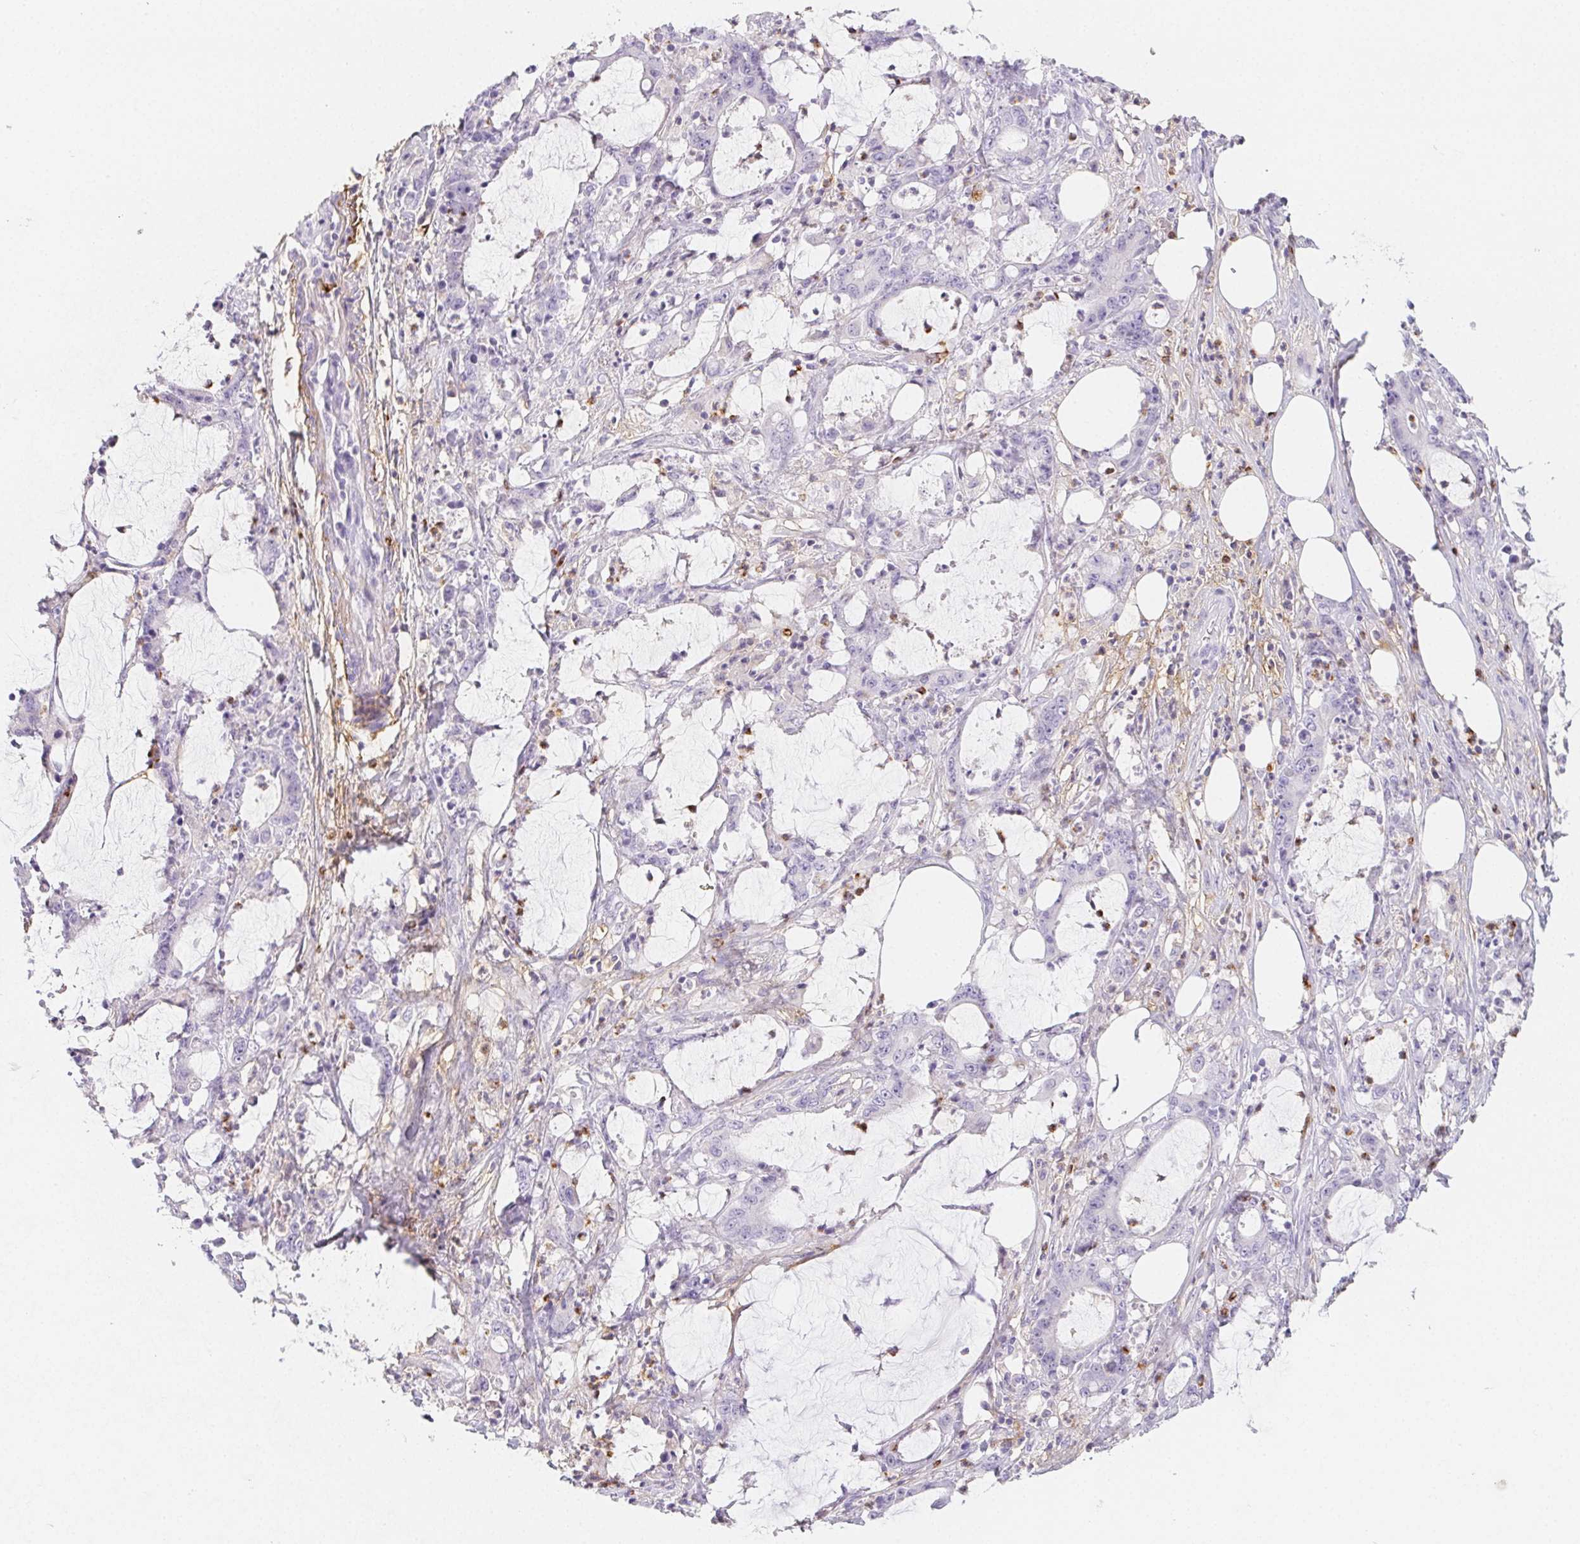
{"staining": {"intensity": "negative", "quantity": "none", "location": "none"}, "tissue": "stomach cancer", "cell_type": "Tumor cells", "image_type": "cancer", "snomed": [{"axis": "morphology", "description": "Adenocarcinoma, NOS"}, {"axis": "topography", "description": "Stomach, upper"}], "caption": "DAB (3,3'-diaminobenzidine) immunohistochemical staining of human adenocarcinoma (stomach) shows no significant positivity in tumor cells.", "gene": "ITIH2", "patient": {"sex": "male", "age": 68}}